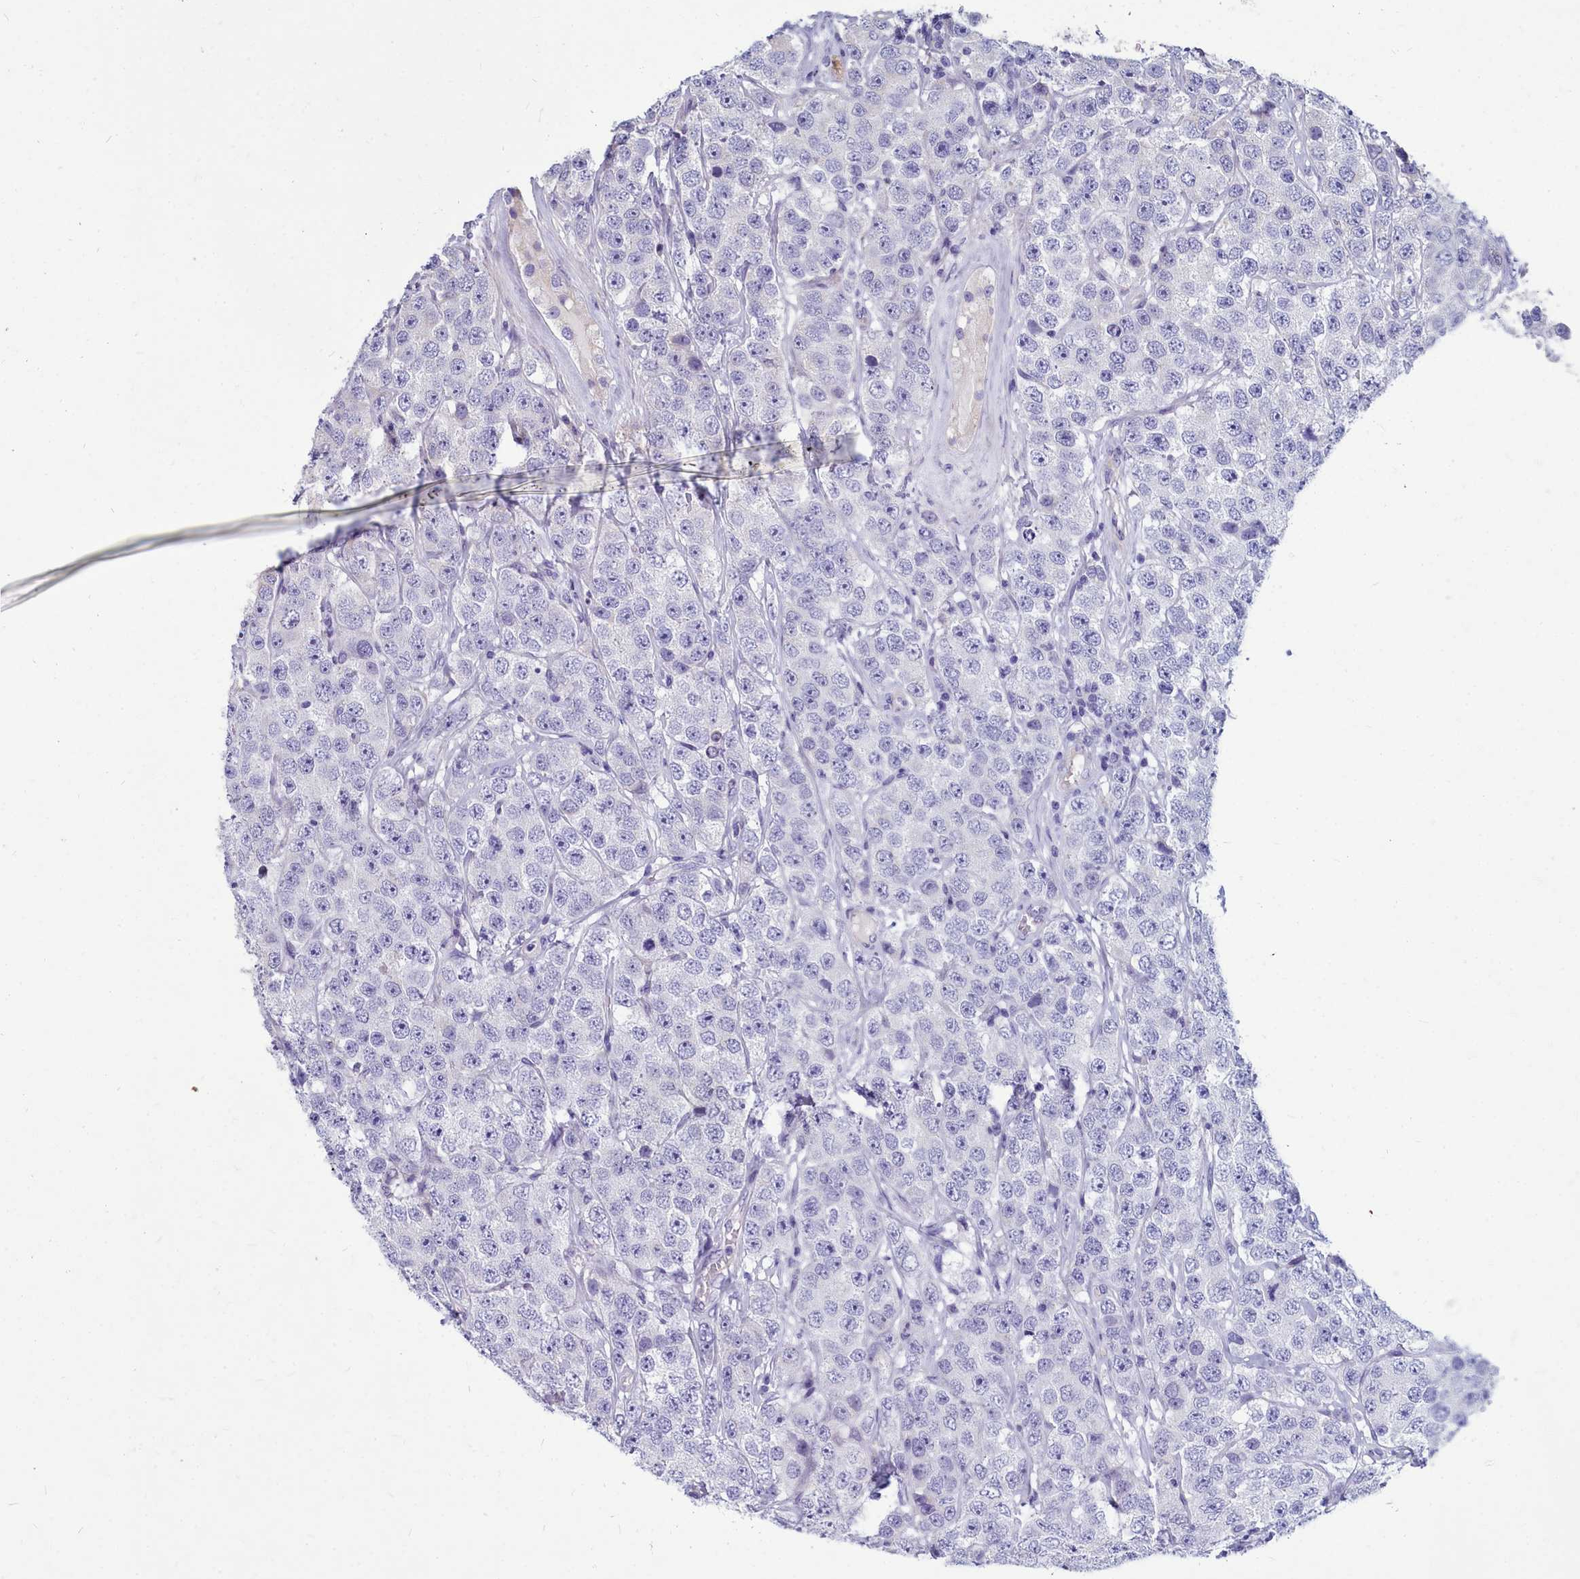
{"staining": {"intensity": "negative", "quantity": "none", "location": "none"}, "tissue": "testis cancer", "cell_type": "Tumor cells", "image_type": "cancer", "snomed": [{"axis": "morphology", "description": "Seminoma, NOS"}, {"axis": "topography", "description": "Testis"}], "caption": "High magnification brightfield microscopy of testis seminoma stained with DAB (brown) and counterstained with hematoxylin (blue): tumor cells show no significant positivity.", "gene": "SMPD4", "patient": {"sex": "male", "age": 28}}